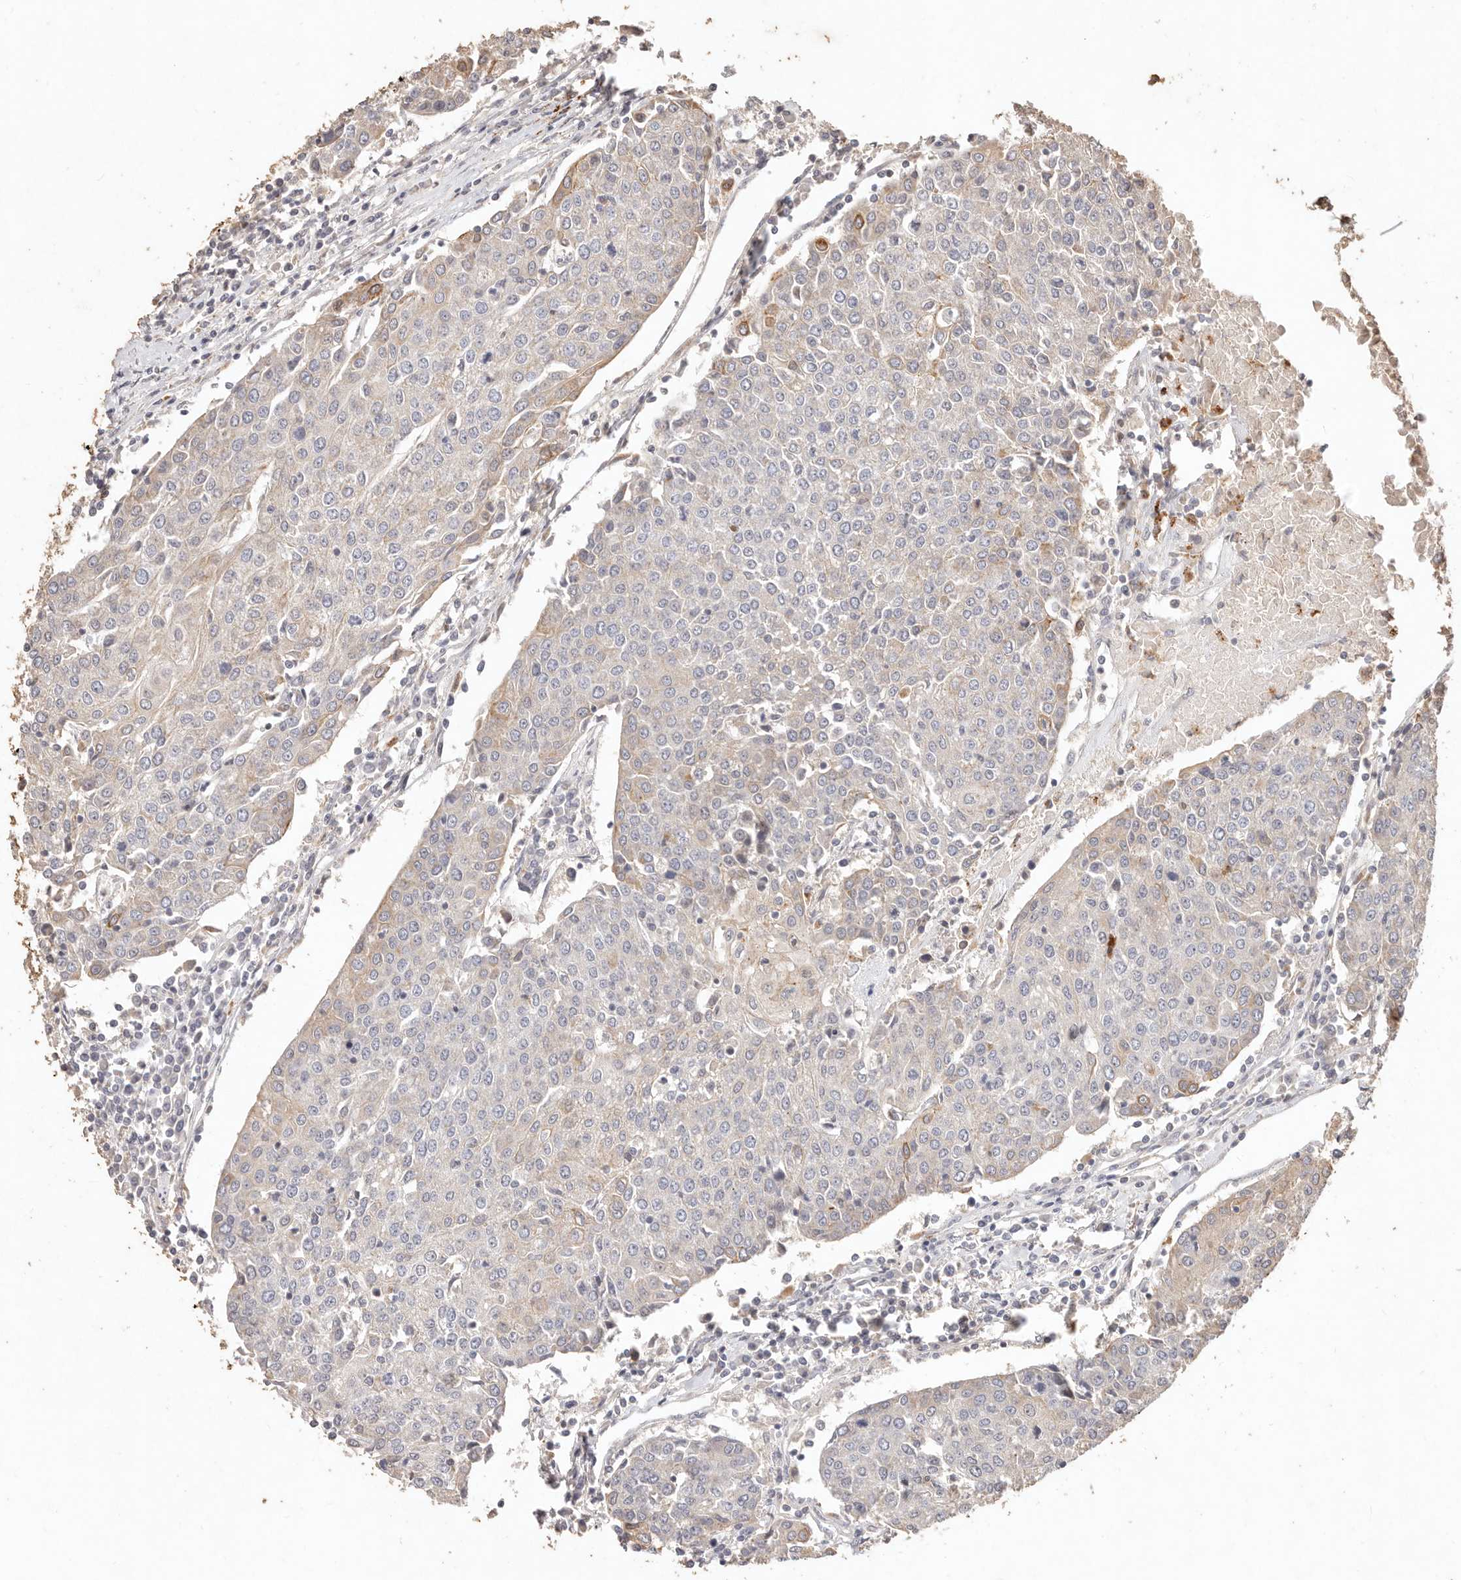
{"staining": {"intensity": "negative", "quantity": "none", "location": "none"}, "tissue": "urothelial cancer", "cell_type": "Tumor cells", "image_type": "cancer", "snomed": [{"axis": "morphology", "description": "Urothelial carcinoma, High grade"}, {"axis": "topography", "description": "Urinary bladder"}], "caption": "Tumor cells show no significant protein staining in urothelial carcinoma (high-grade). (DAB IHC, high magnification).", "gene": "KIF9", "patient": {"sex": "female", "age": 85}}